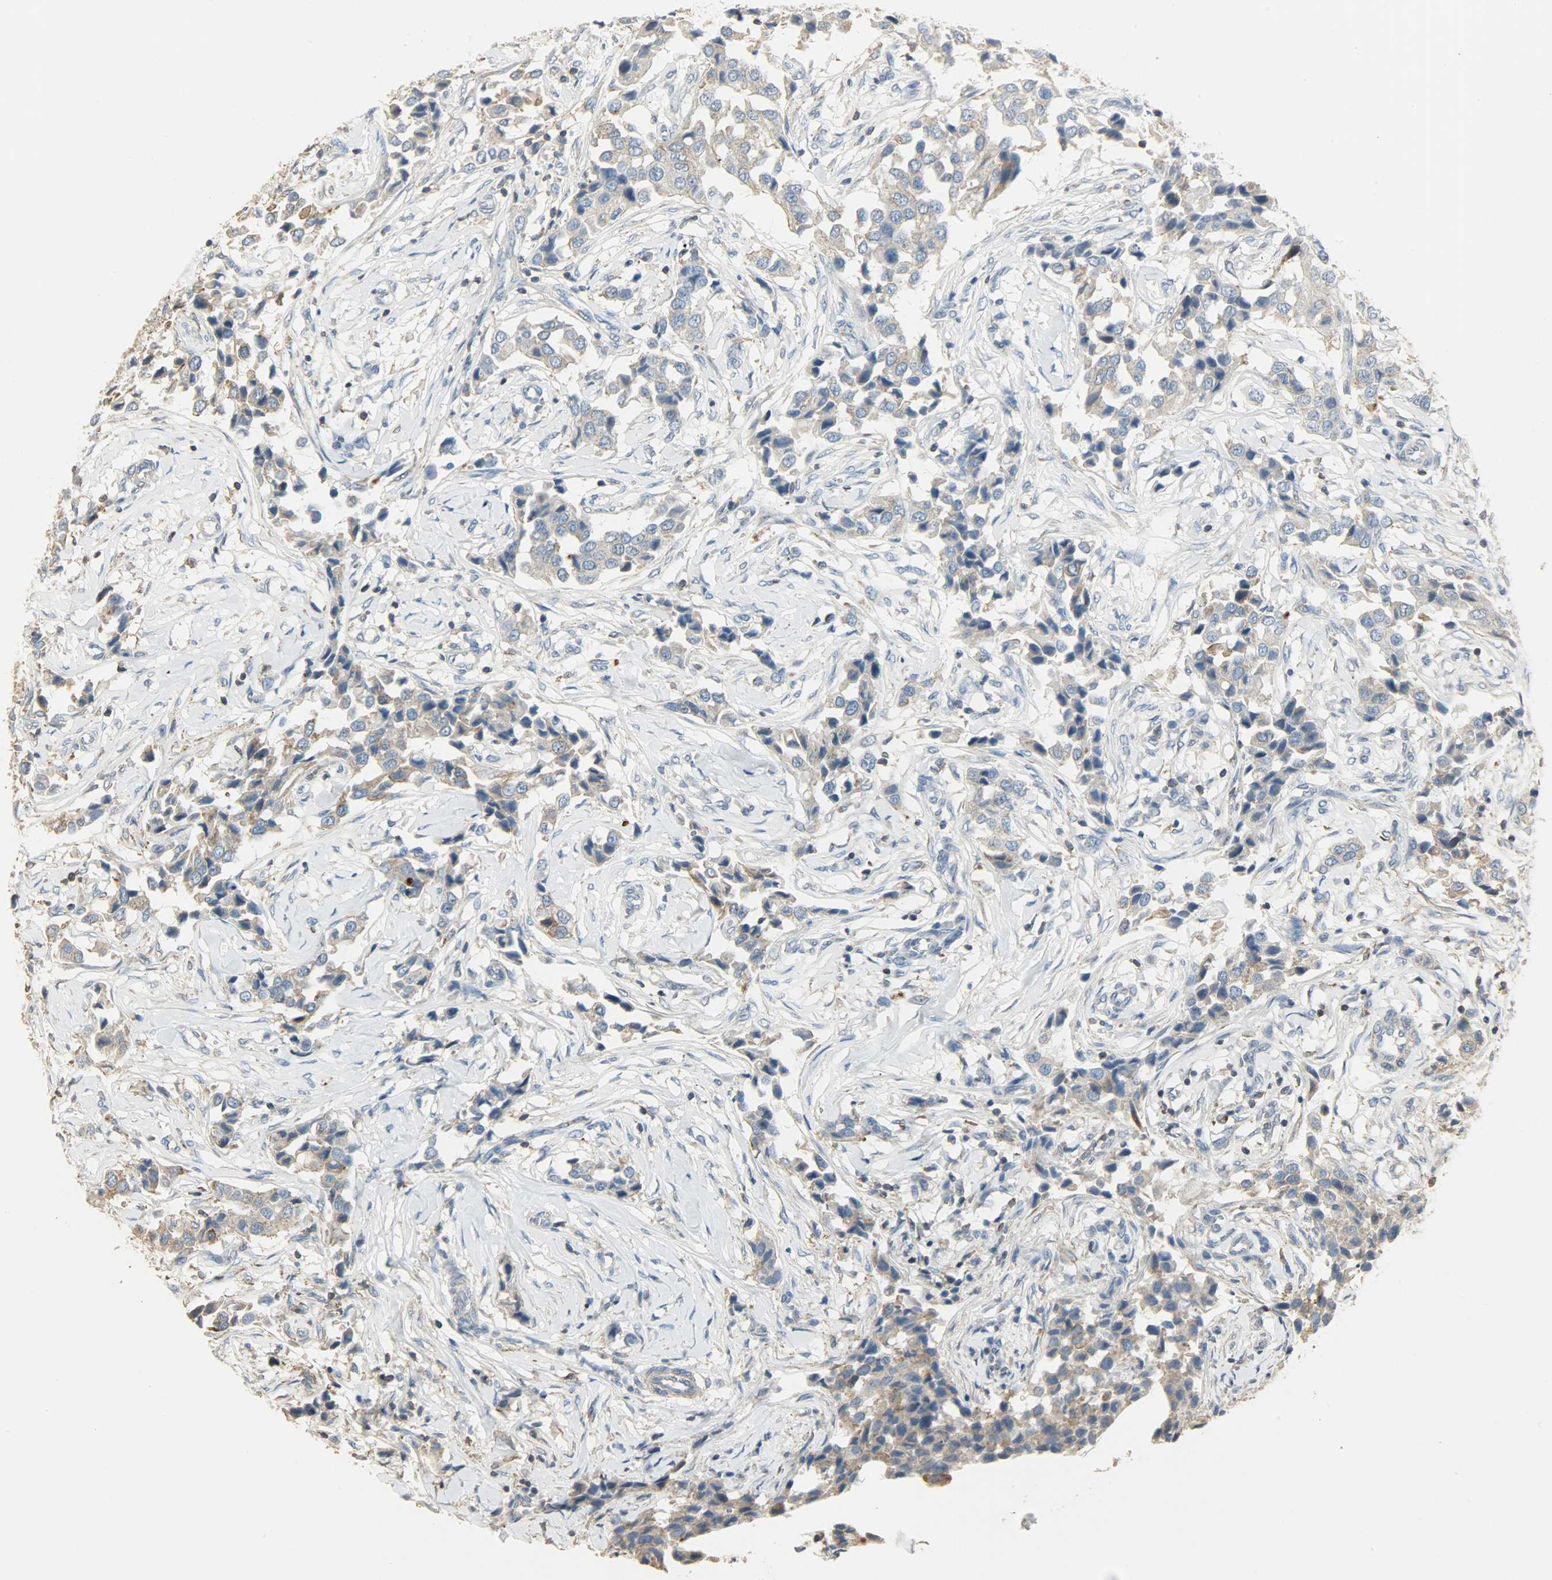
{"staining": {"intensity": "moderate", "quantity": ">75%", "location": "cytoplasmic/membranous"}, "tissue": "breast cancer", "cell_type": "Tumor cells", "image_type": "cancer", "snomed": [{"axis": "morphology", "description": "Duct carcinoma"}, {"axis": "topography", "description": "Breast"}], "caption": "The image shows staining of invasive ductal carcinoma (breast), revealing moderate cytoplasmic/membranous protein expression (brown color) within tumor cells.", "gene": "DNAJA4", "patient": {"sex": "female", "age": 80}}